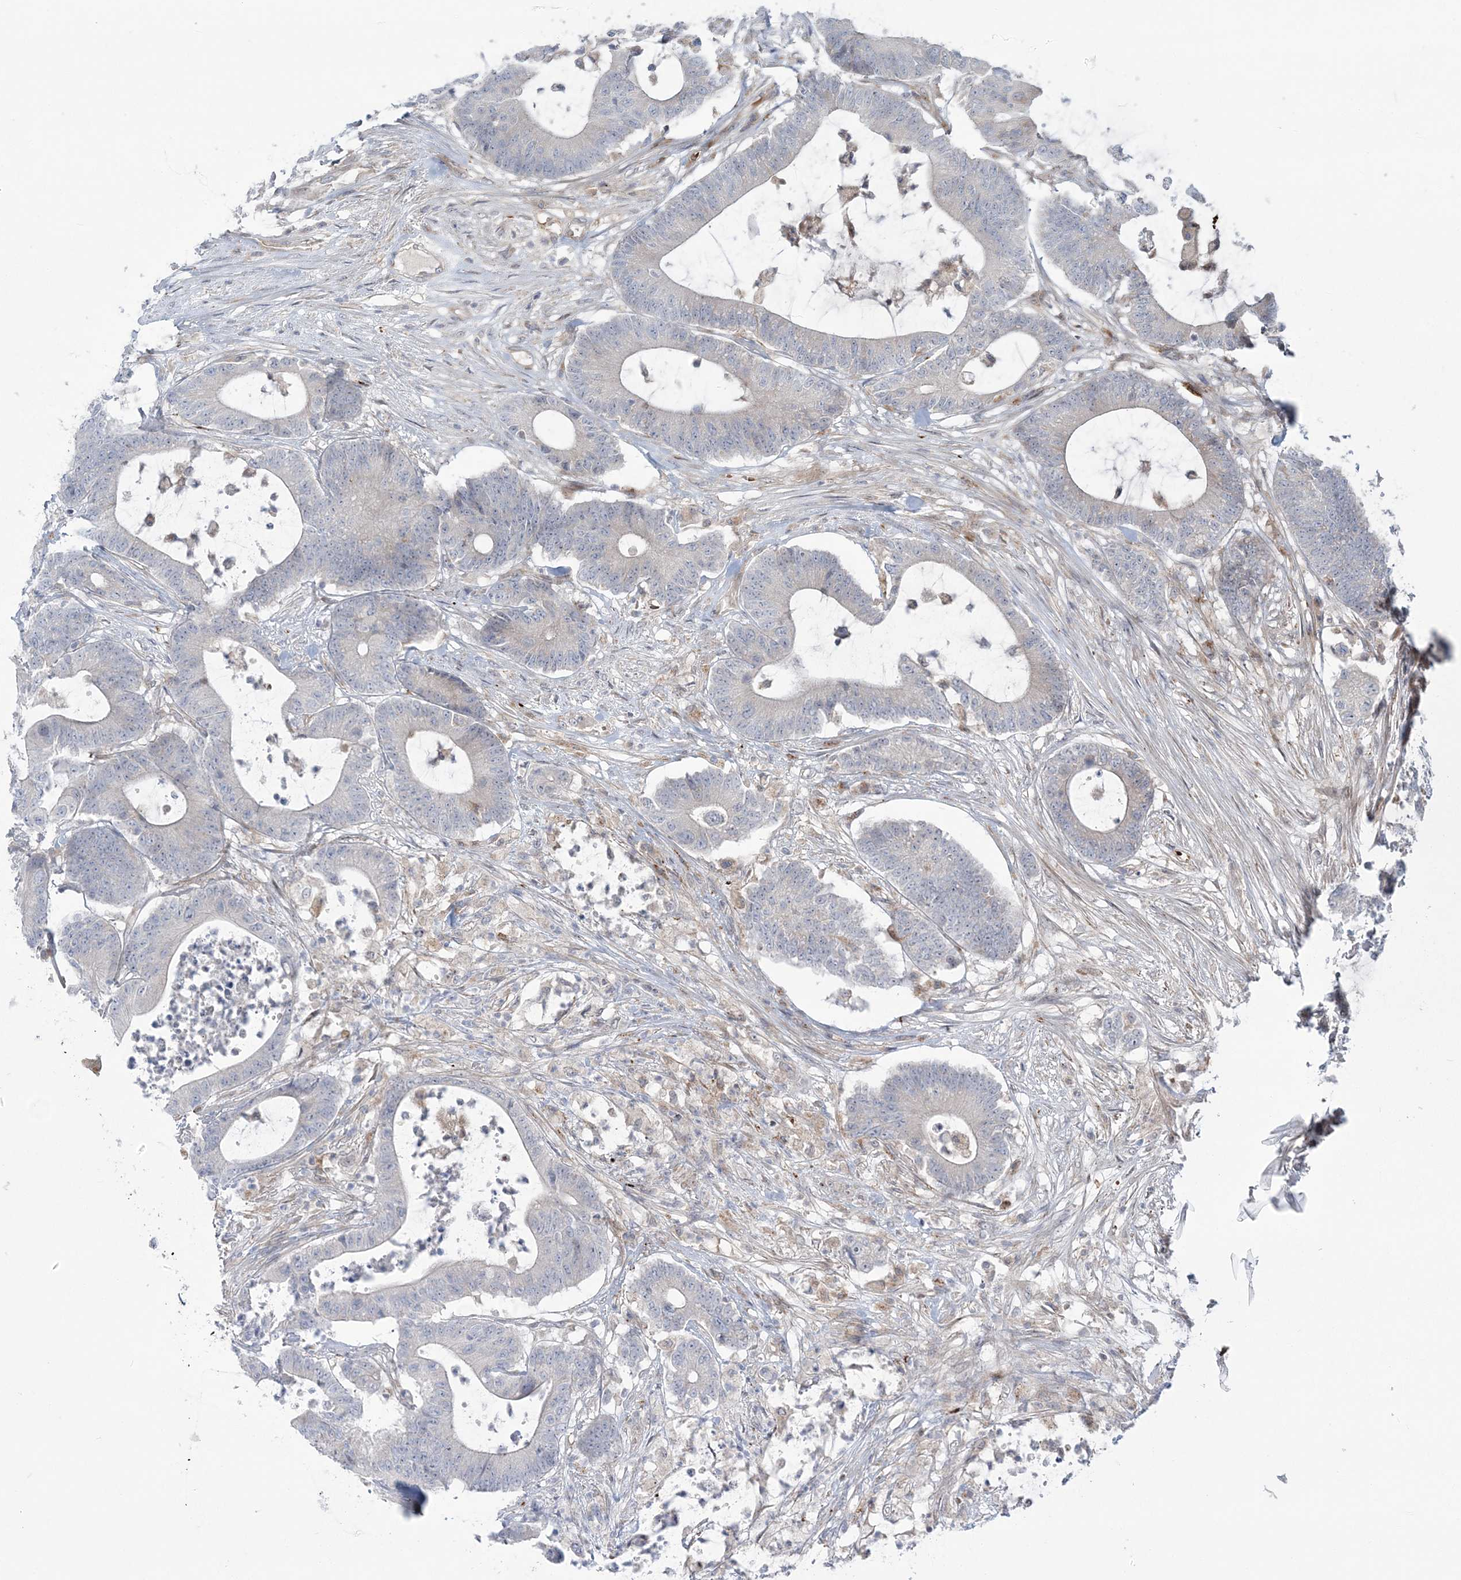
{"staining": {"intensity": "negative", "quantity": "none", "location": "none"}, "tissue": "colorectal cancer", "cell_type": "Tumor cells", "image_type": "cancer", "snomed": [{"axis": "morphology", "description": "Adenocarcinoma, NOS"}, {"axis": "topography", "description": "Colon"}], "caption": "Photomicrograph shows no protein staining in tumor cells of colorectal cancer tissue.", "gene": "NUDT9", "patient": {"sex": "female", "age": 84}}